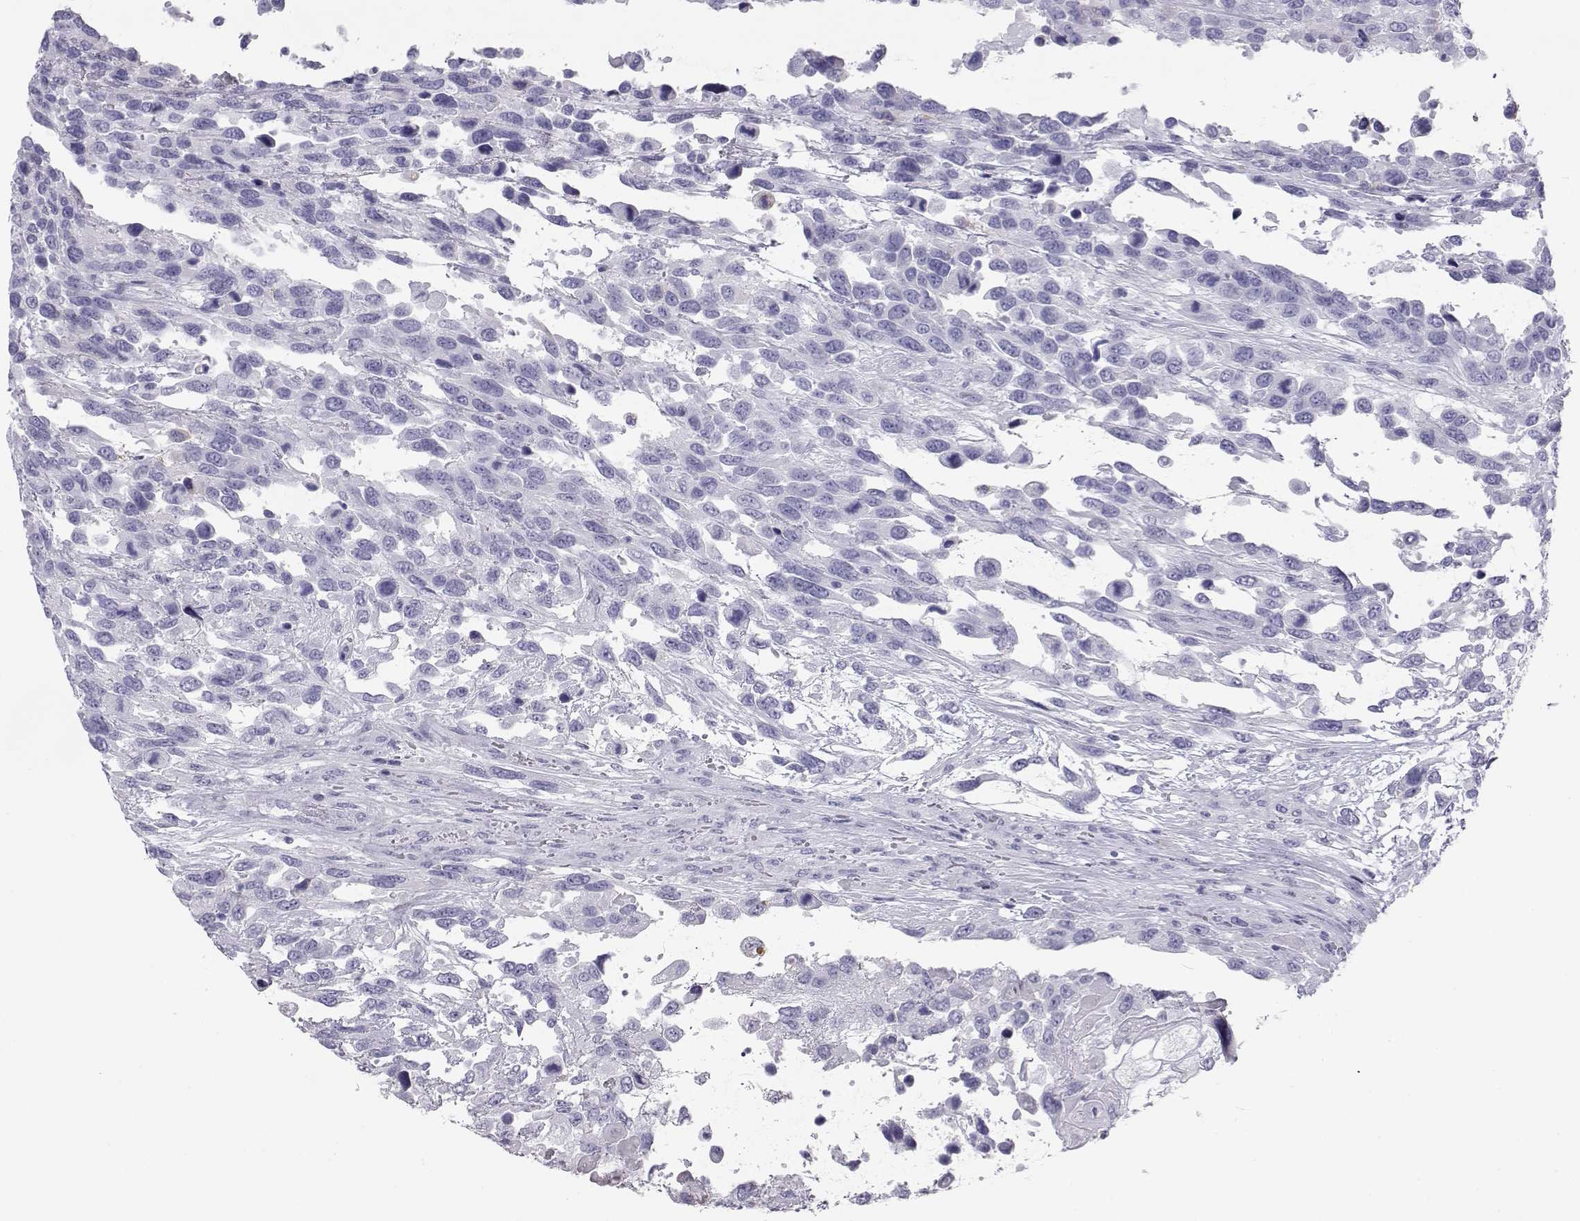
{"staining": {"intensity": "negative", "quantity": "none", "location": "none"}, "tissue": "urothelial cancer", "cell_type": "Tumor cells", "image_type": "cancer", "snomed": [{"axis": "morphology", "description": "Urothelial carcinoma, High grade"}, {"axis": "topography", "description": "Urinary bladder"}], "caption": "Immunohistochemical staining of urothelial cancer shows no significant staining in tumor cells.", "gene": "ITLN2", "patient": {"sex": "female", "age": 70}}